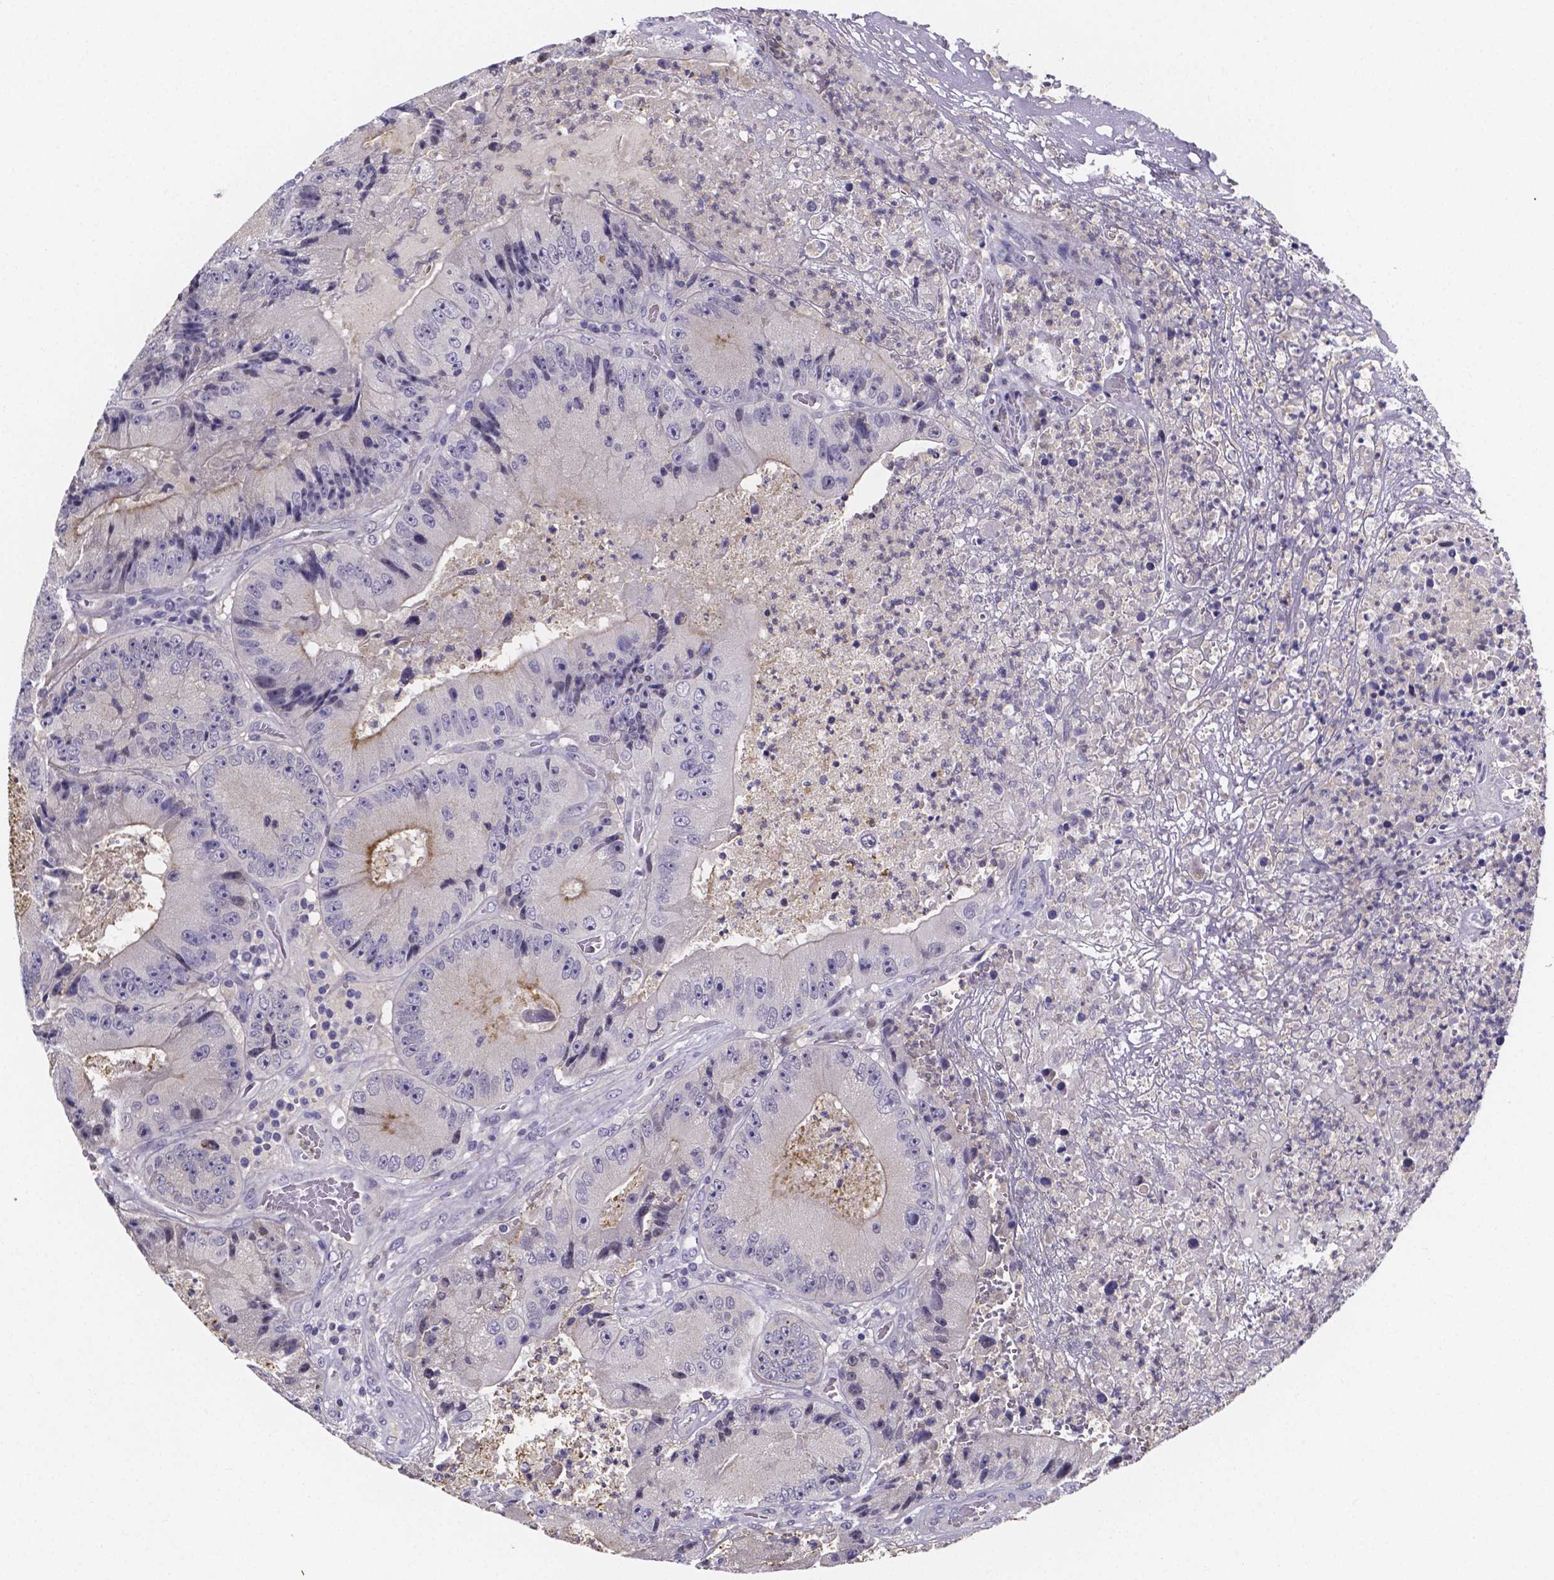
{"staining": {"intensity": "negative", "quantity": "none", "location": "none"}, "tissue": "colorectal cancer", "cell_type": "Tumor cells", "image_type": "cancer", "snomed": [{"axis": "morphology", "description": "Adenocarcinoma, NOS"}, {"axis": "topography", "description": "Colon"}], "caption": "Tumor cells show no significant protein staining in colorectal adenocarcinoma.", "gene": "IZUMO1", "patient": {"sex": "female", "age": 86}}